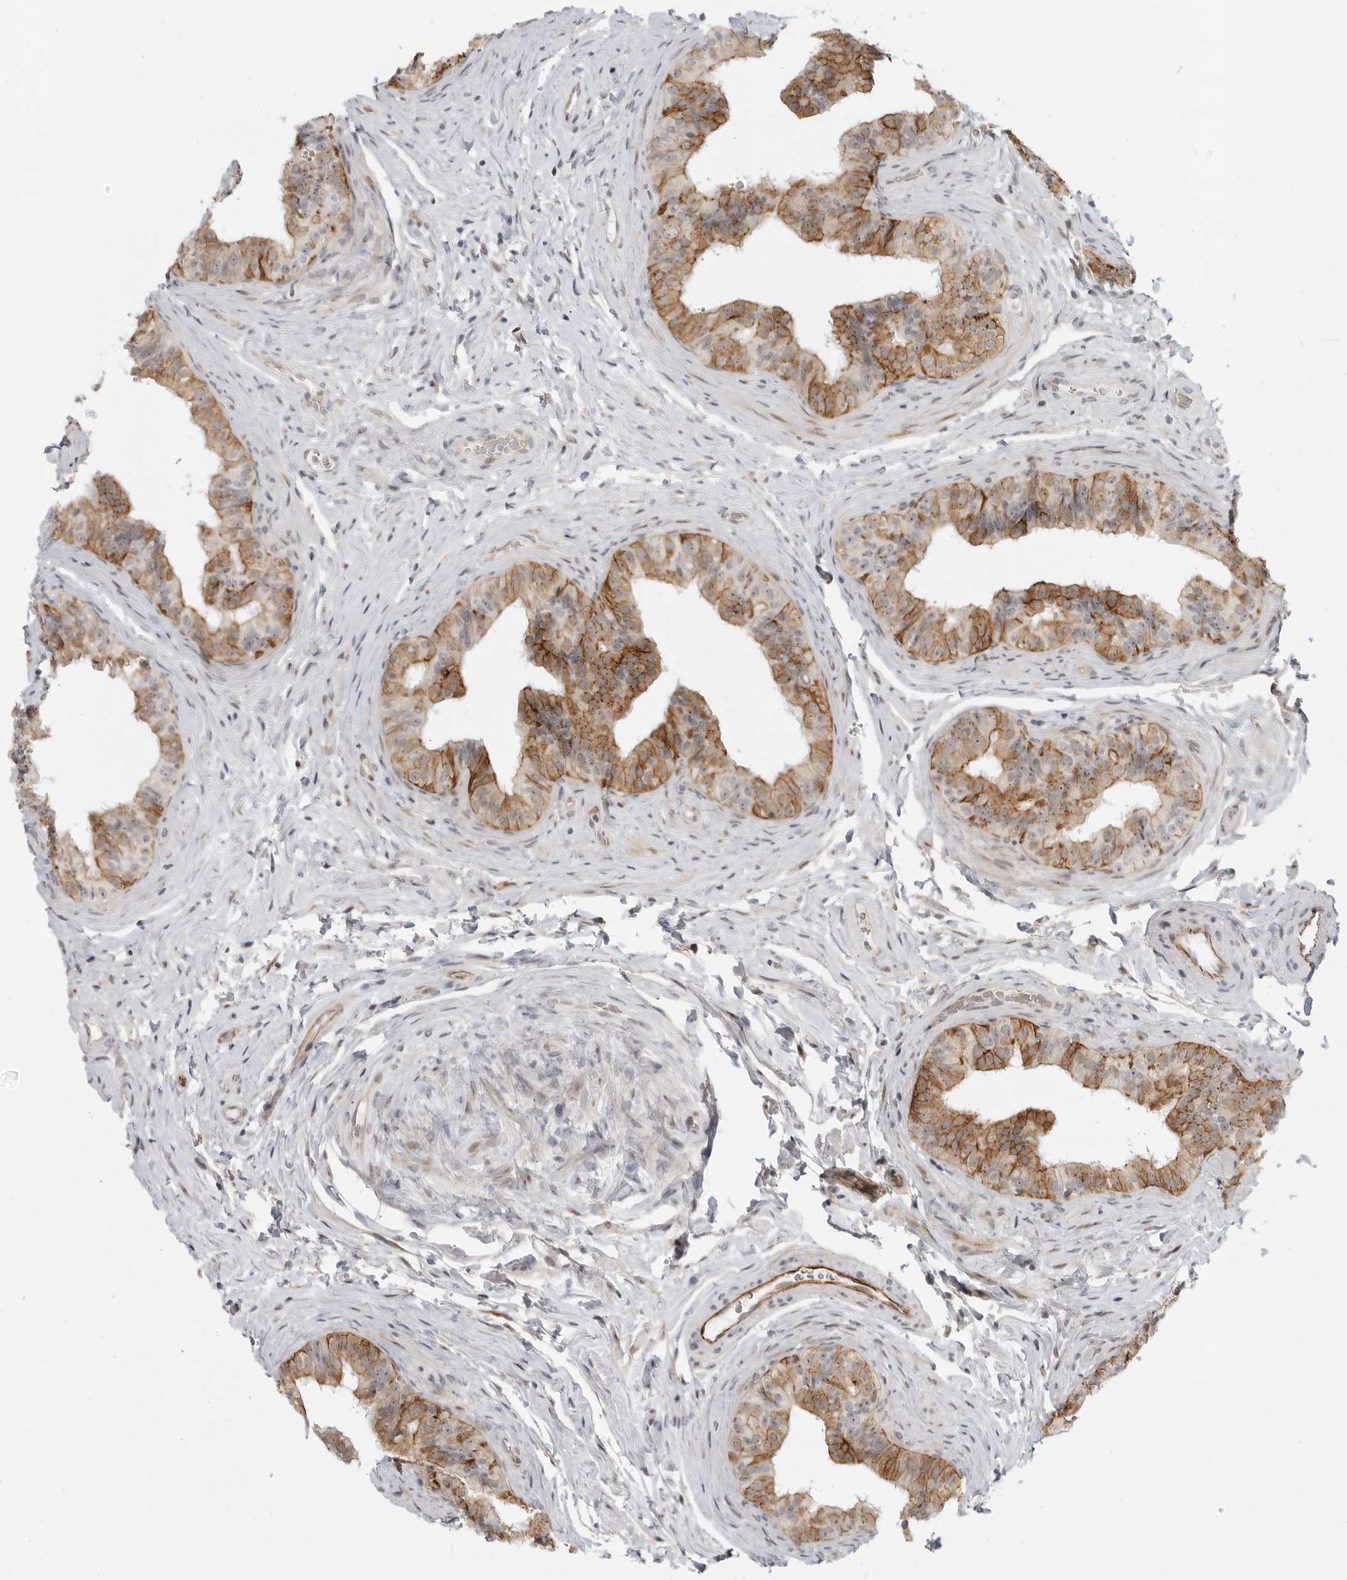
{"staining": {"intensity": "moderate", "quantity": "25%-75%", "location": "cytoplasmic/membranous"}, "tissue": "epididymis", "cell_type": "Glandular cells", "image_type": "normal", "snomed": [{"axis": "morphology", "description": "Normal tissue, NOS"}, {"axis": "topography", "description": "Epididymis"}], "caption": "Protein staining of normal epididymis demonstrates moderate cytoplasmic/membranous staining in about 25%-75% of glandular cells. The staining was performed using DAB (3,3'-diaminobenzidine) to visualize the protein expression in brown, while the nuclei were stained in blue with hematoxylin (Magnification: 20x).", "gene": "CEP295NL", "patient": {"sex": "male", "age": 49}}